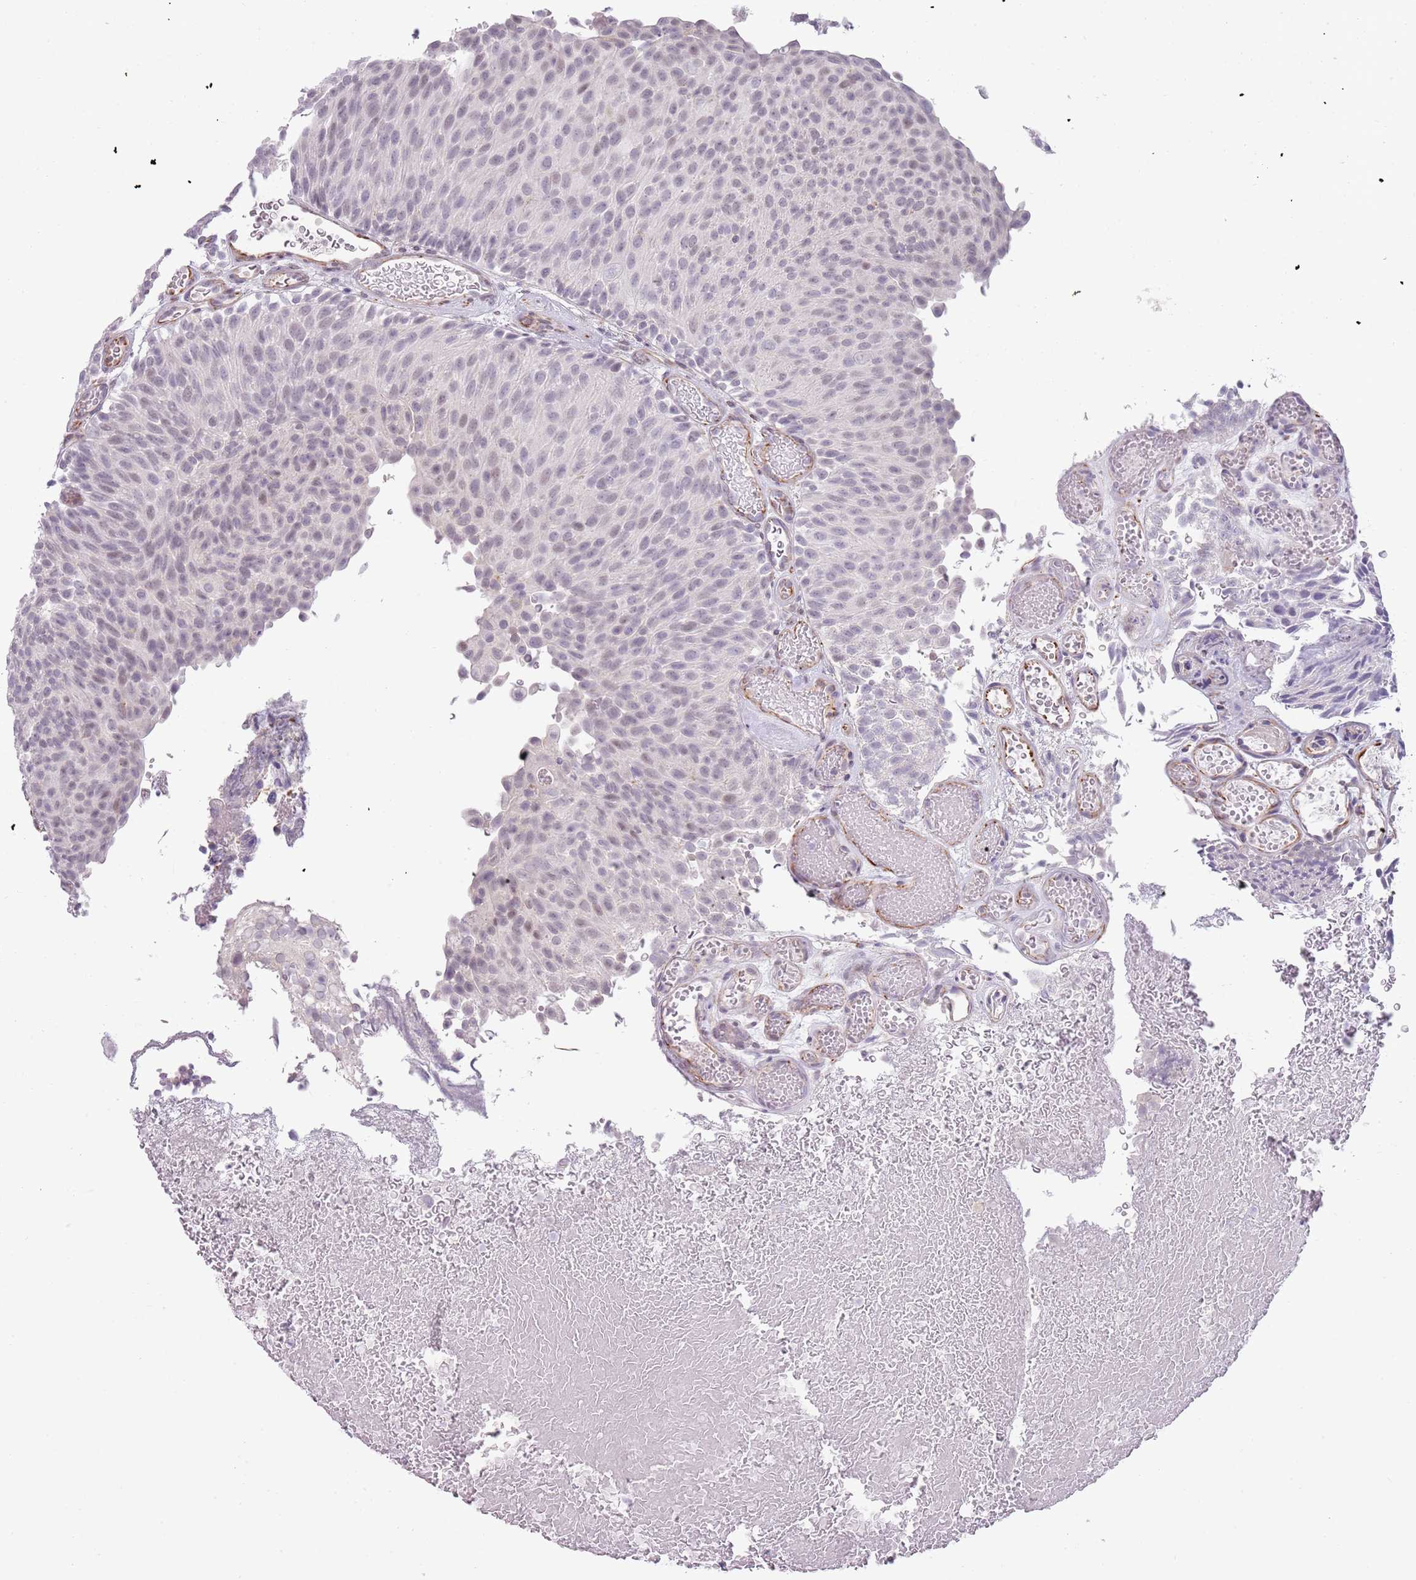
{"staining": {"intensity": "negative", "quantity": "none", "location": "none"}, "tissue": "urothelial cancer", "cell_type": "Tumor cells", "image_type": "cancer", "snomed": [{"axis": "morphology", "description": "Urothelial carcinoma, Low grade"}, {"axis": "topography", "description": "Urinary bladder"}], "caption": "This is an immunohistochemistry (IHC) histopathology image of human urothelial cancer. There is no expression in tumor cells.", "gene": "NBPF3", "patient": {"sex": "male", "age": 78}}